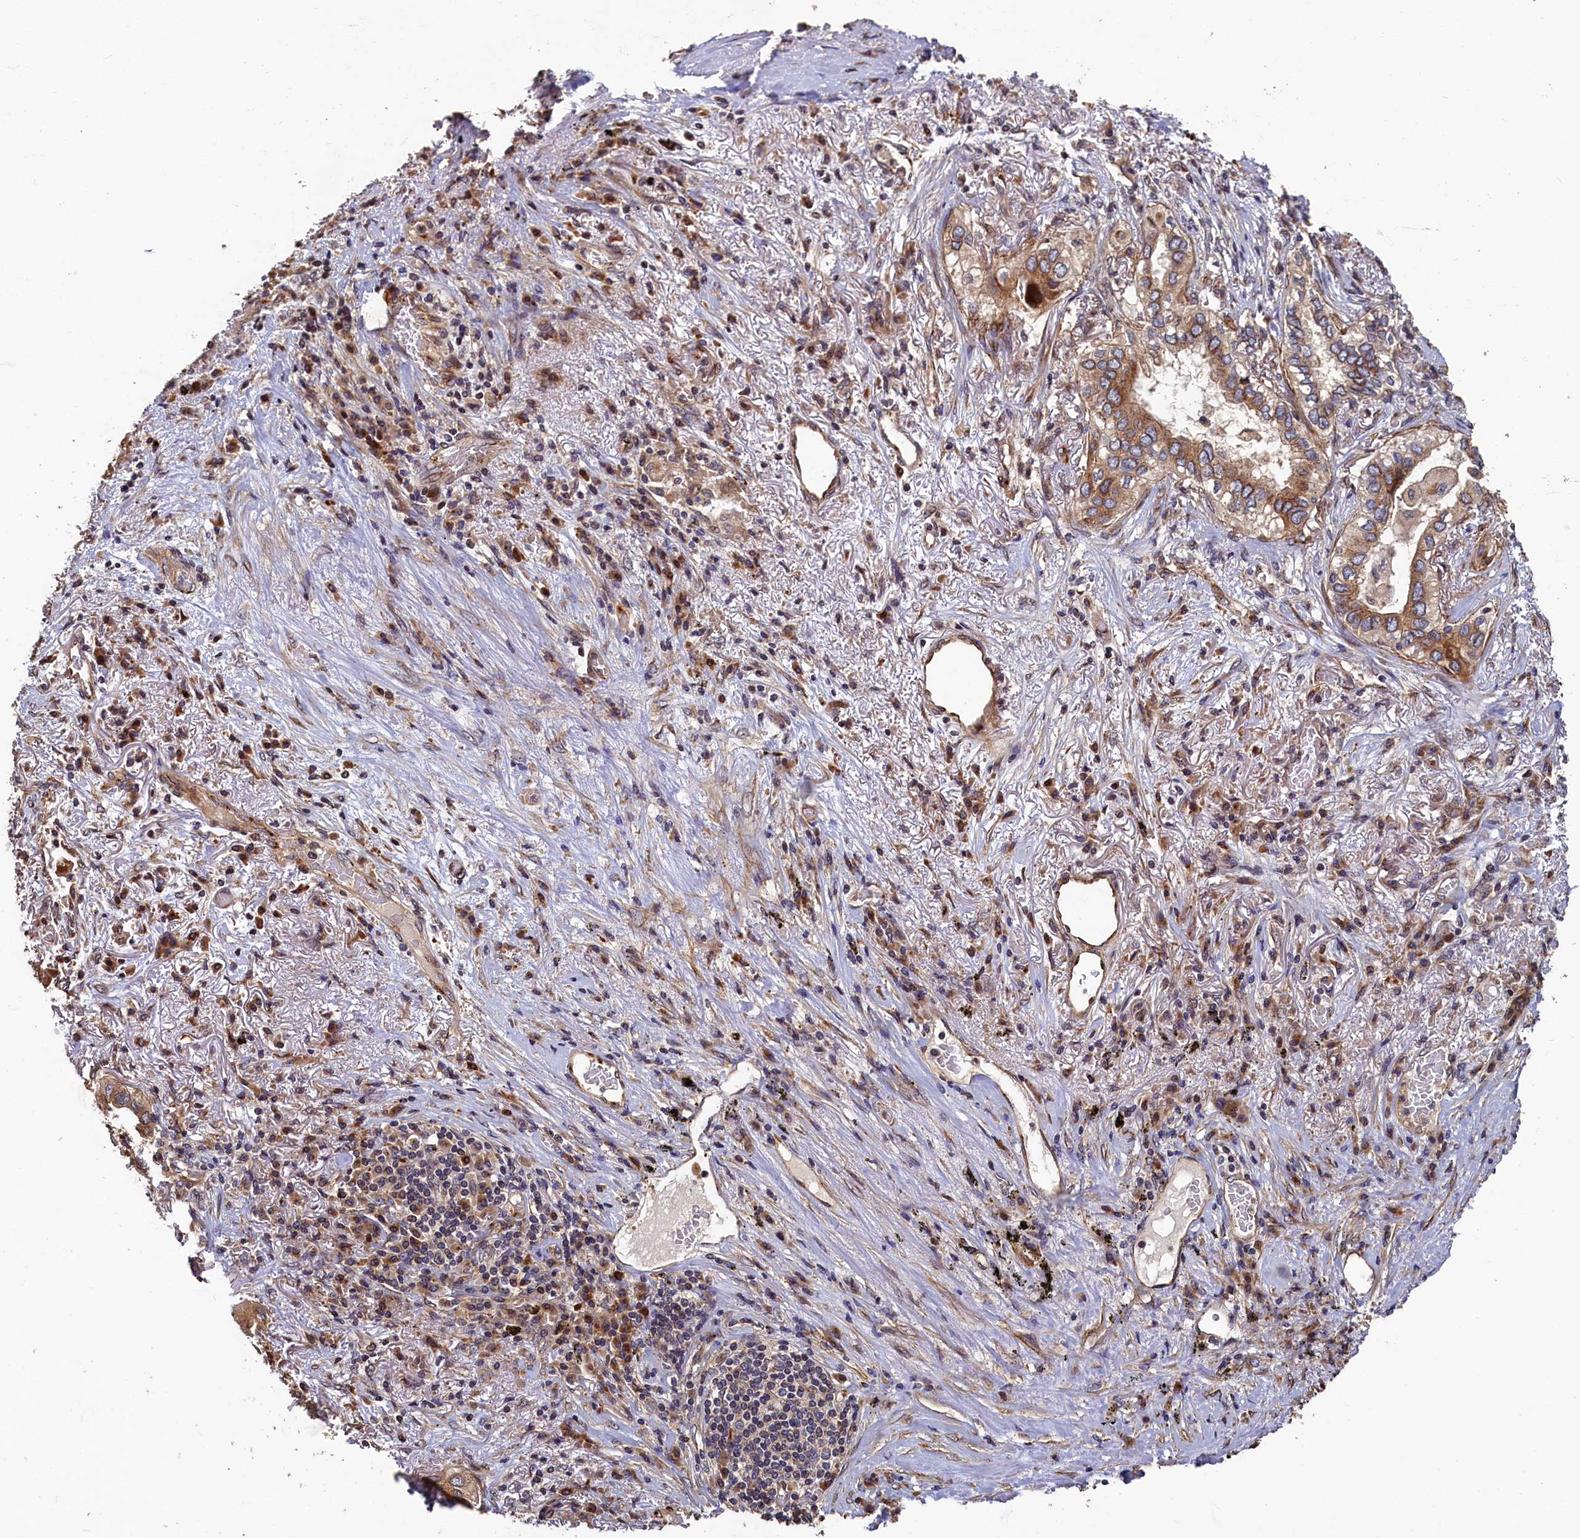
{"staining": {"intensity": "moderate", "quantity": ">75%", "location": "cytoplasmic/membranous"}, "tissue": "lung cancer", "cell_type": "Tumor cells", "image_type": "cancer", "snomed": [{"axis": "morphology", "description": "Adenocarcinoma, NOS"}, {"axis": "topography", "description": "Lung"}], "caption": "Moderate cytoplasmic/membranous staining for a protein is appreciated in about >75% of tumor cells of lung cancer (adenocarcinoma) using IHC.", "gene": "TMEM181", "patient": {"sex": "female", "age": 76}}